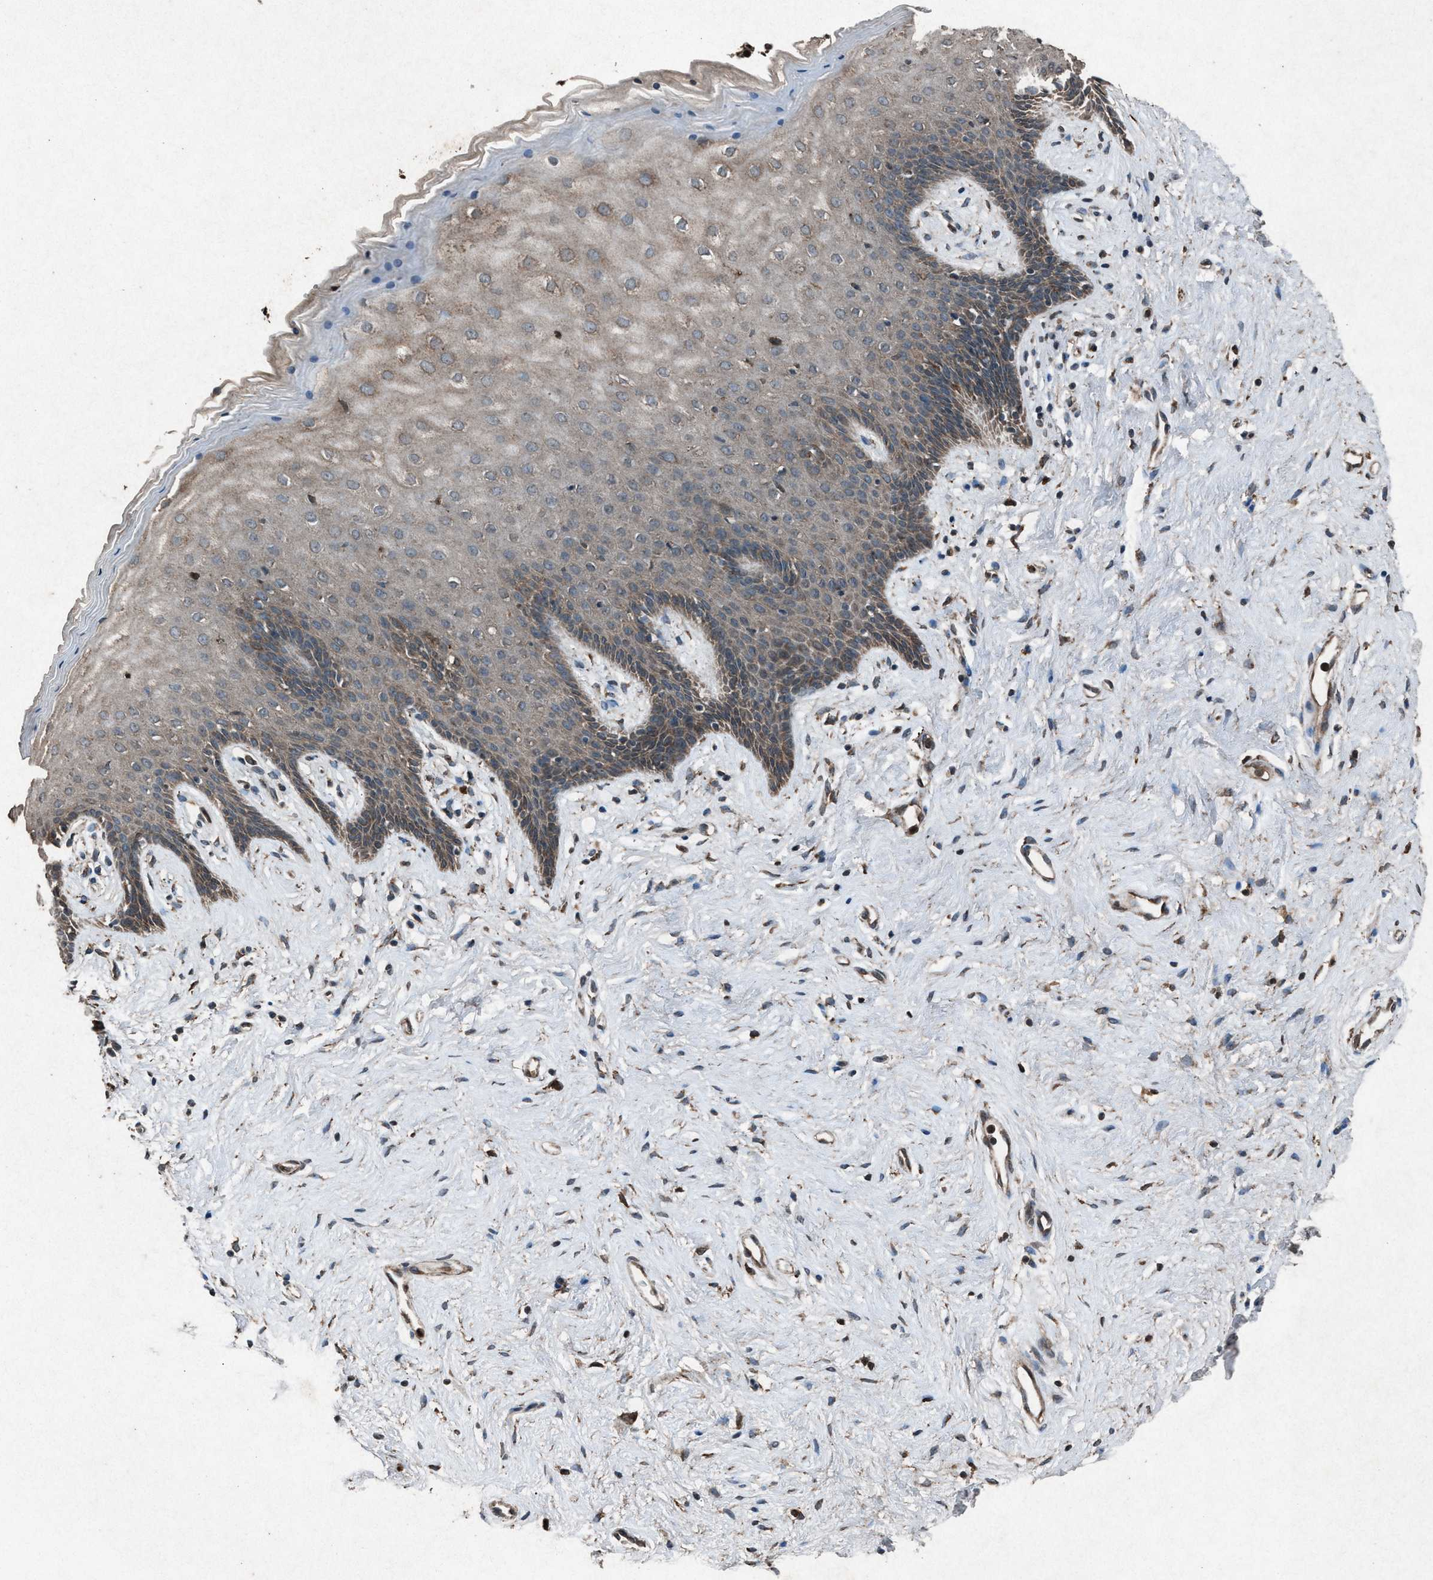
{"staining": {"intensity": "moderate", "quantity": ">75%", "location": "cytoplasmic/membranous"}, "tissue": "vagina", "cell_type": "Squamous epithelial cells", "image_type": "normal", "snomed": [{"axis": "morphology", "description": "Normal tissue, NOS"}, {"axis": "topography", "description": "Vagina"}], "caption": "Immunohistochemical staining of normal vagina shows moderate cytoplasmic/membranous protein expression in approximately >75% of squamous epithelial cells.", "gene": "CALR", "patient": {"sex": "female", "age": 44}}